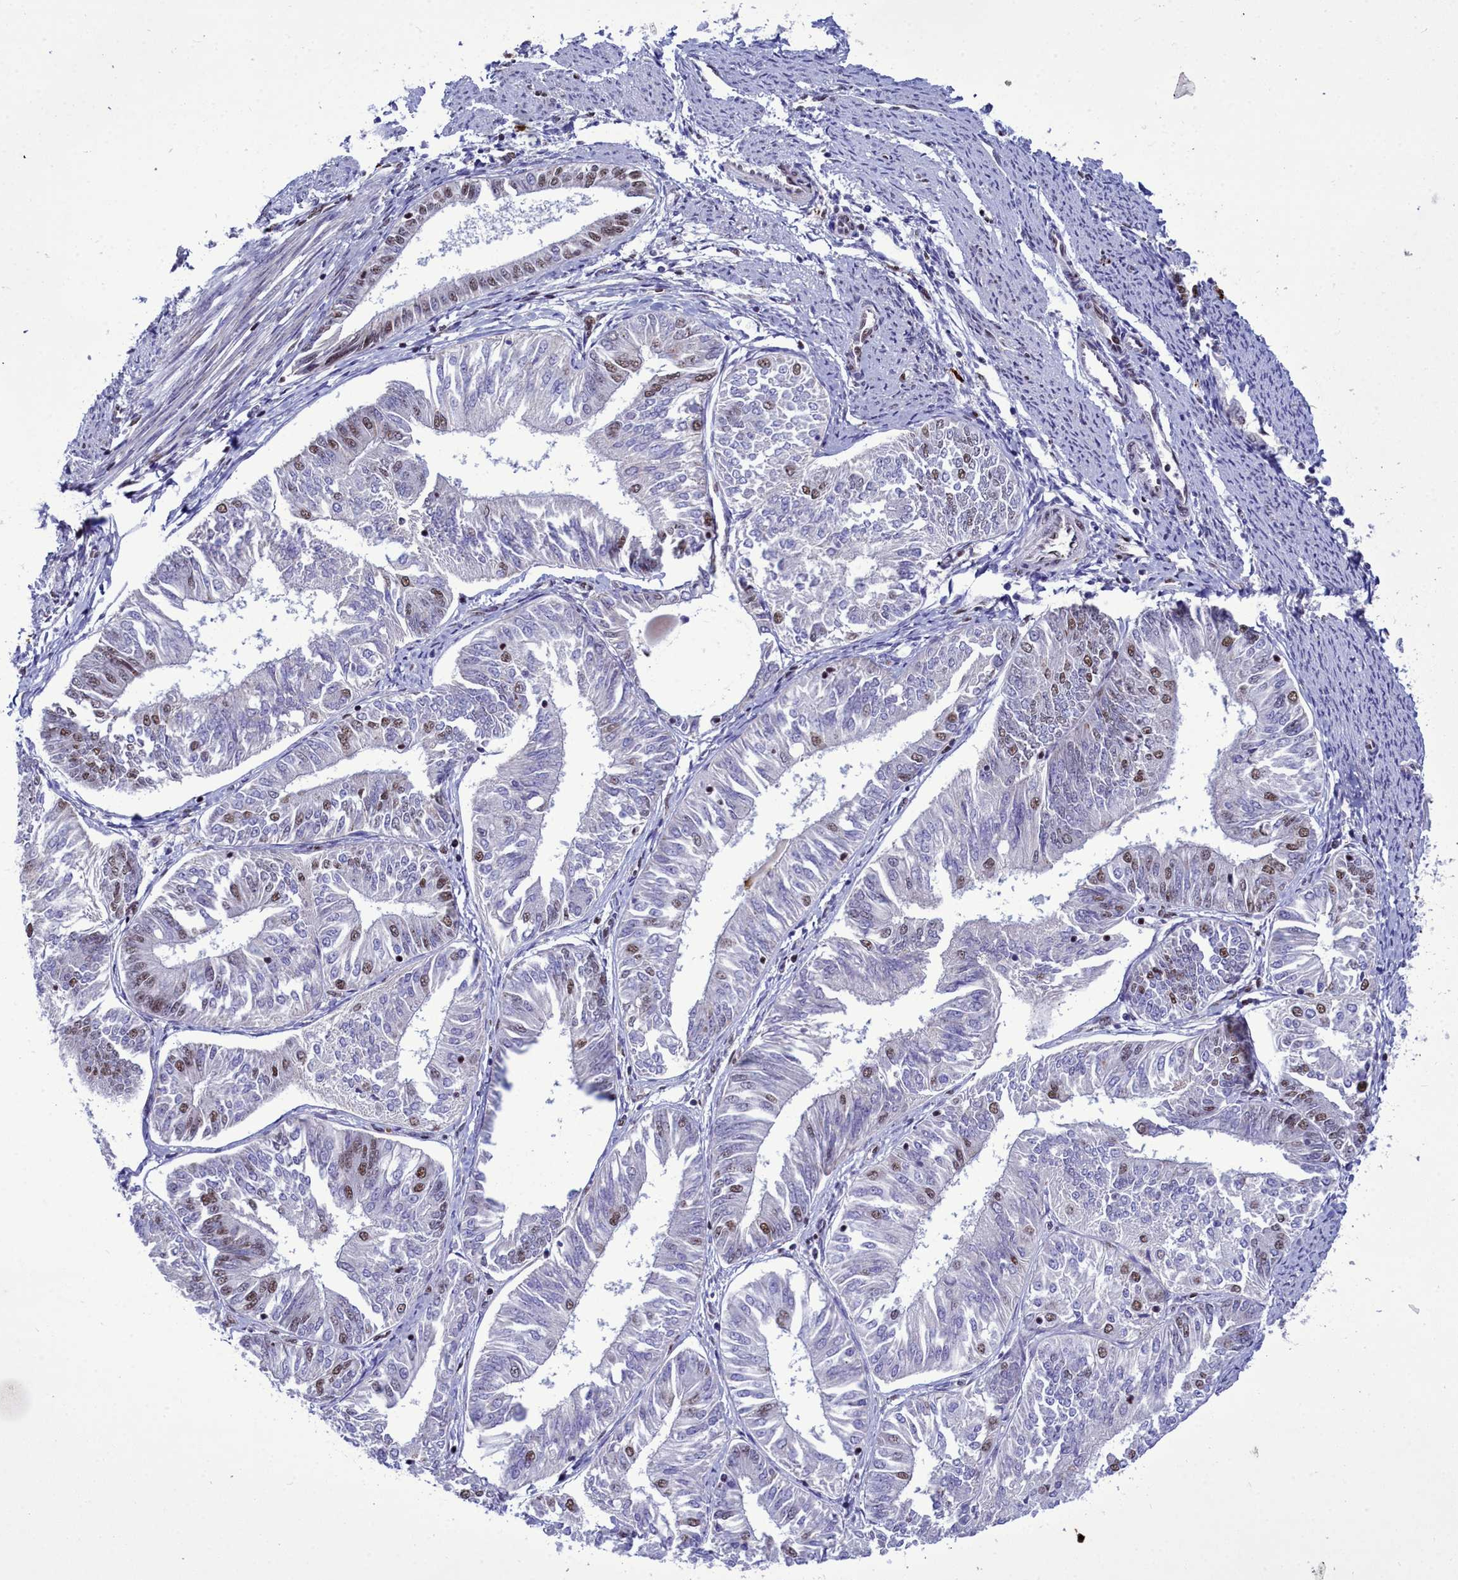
{"staining": {"intensity": "moderate", "quantity": "<25%", "location": "nuclear"}, "tissue": "endometrial cancer", "cell_type": "Tumor cells", "image_type": "cancer", "snomed": [{"axis": "morphology", "description": "Adenocarcinoma, NOS"}, {"axis": "topography", "description": "Endometrium"}], "caption": "The photomicrograph exhibits a brown stain indicating the presence of a protein in the nuclear of tumor cells in endometrial cancer. Nuclei are stained in blue.", "gene": "POM121L2", "patient": {"sex": "female", "age": 58}}